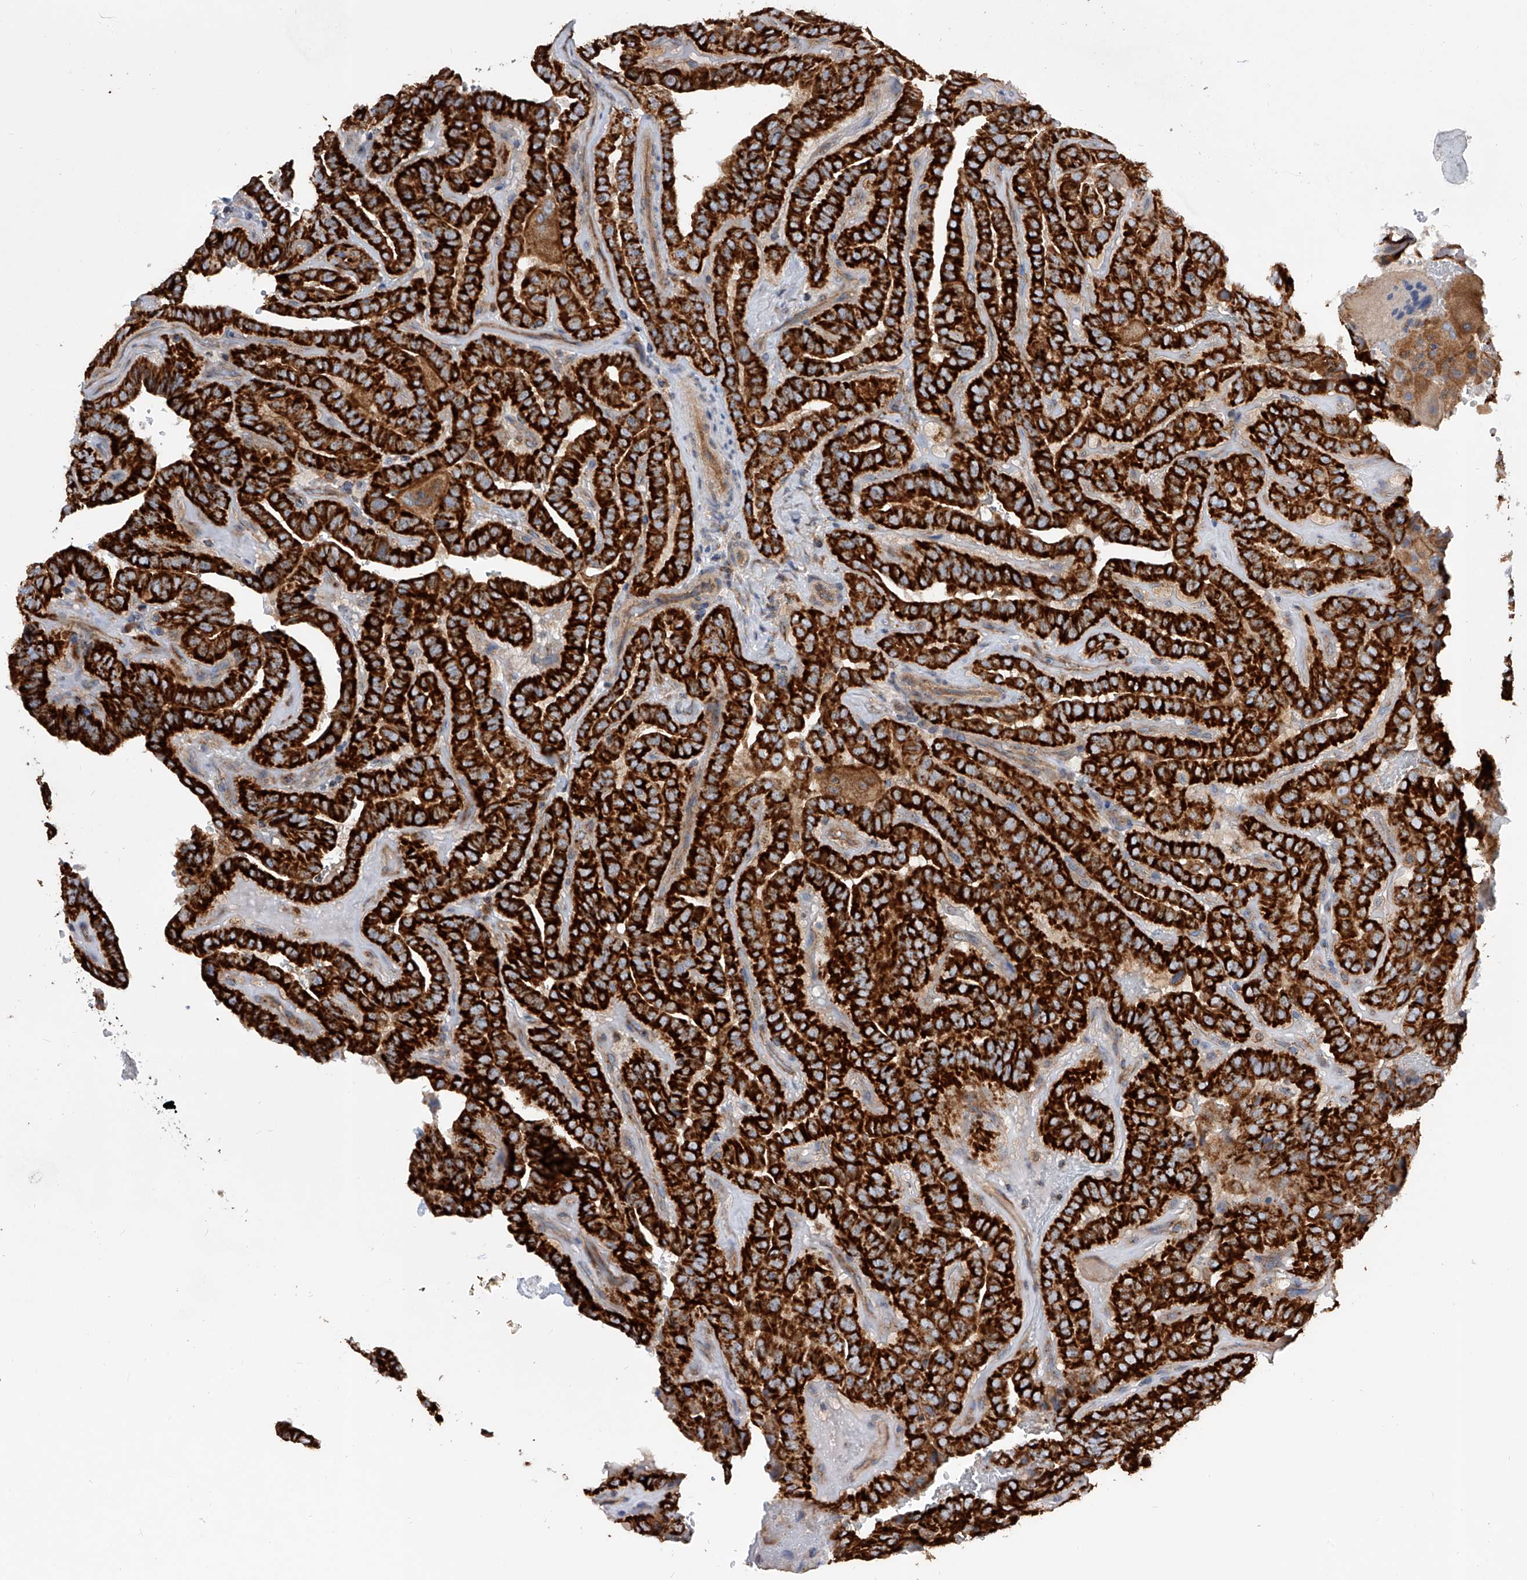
{"staining": {"intensity": "strong", "quantity": ">75%", "location": "cytoplasmic/membranous"}, "tissue": "thyroid cancer", "cell_type": "Tumor cells", "image_type": "cancer", "snomed": [{"axis": "morphology", "description": "Papillary adenocarcinoma, NOS"}, {"axis": "topography", "description": "Thyroid gland"}], "caption": "An immunohistochemistry (IHC) histopathology image of tumor tissue is shown. Protein staining in brown highlights strong cytoplasmic/membranous positivity in thyroid cancer (papillary adenocarcinoma) within tumor cells.", "gene": "PDSS2", "patient": {"sex": "male", "age": 77}}